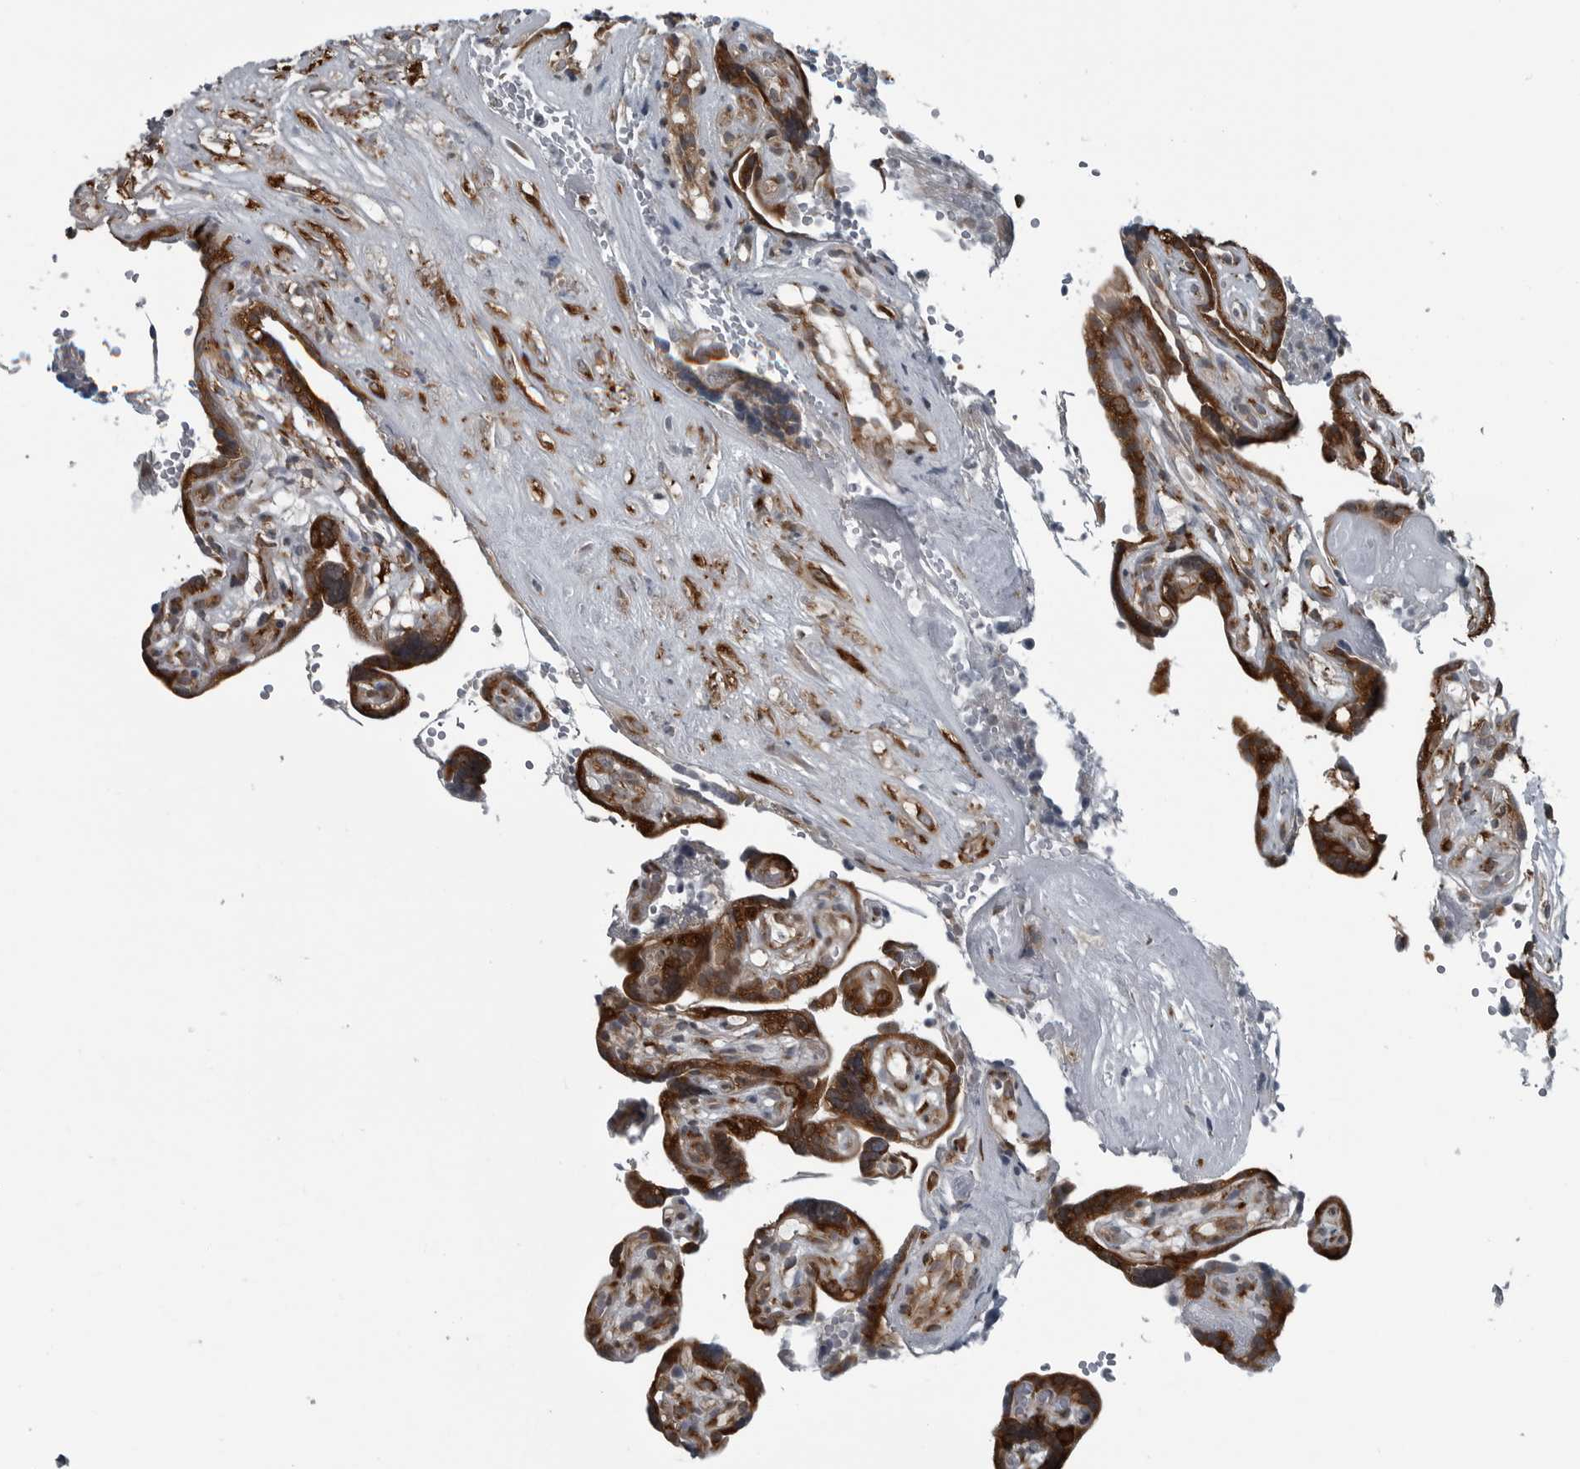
{"staining": {"intensity": "strong", "quantity": ">75%", "location": "cytoplasmic/membranous"}, "tissue": "placenta", "cell_type": "Decidual cells", "image_type": "normal", "snomed": [{"axis": "morphology", "description": "Normal tissue, NOS"}, {"axis": "topography", "description": "Placenta"}], "caption": "Immunohistochemistry micrograph of normal human placenta stained for a protein (brown), which displays high levels of strong cytoplasmic/membranous expression in about >75% of decidual cells.", "gene": "CEP85", "patient": {"sex": "female", "age": 30}}